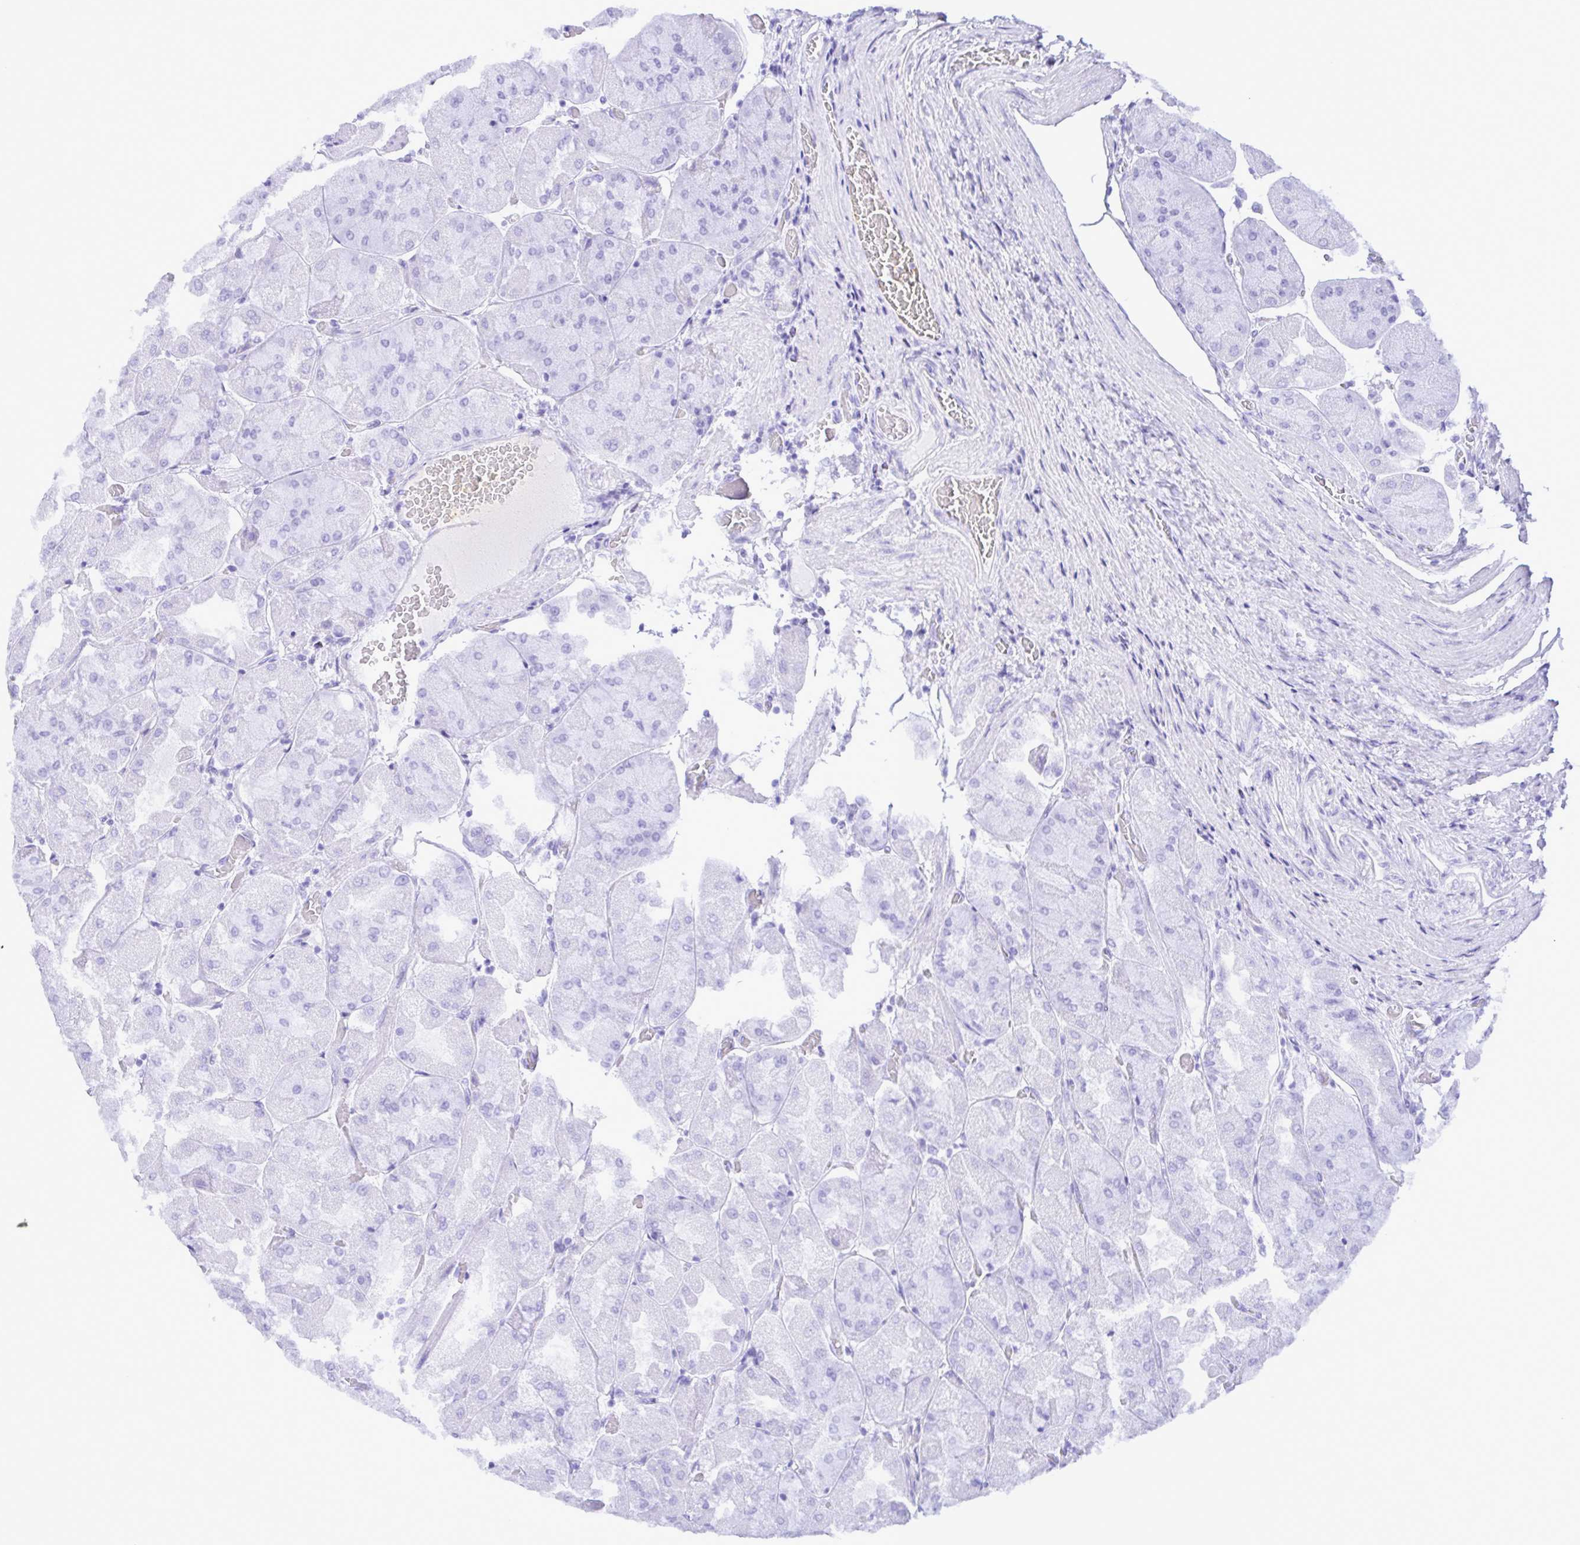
{"staining": {"intensity": "weak", "quantity": "<25%", "location": "cytoplasmic/membranous"}, "tissue": "stomach", "cell_type": "Glandular cells", "image_type": "normal", "snomed": [{"axis": "morphology", "description": "Normal tissue, NOS"}, {"axis": "topography", "description": "Stomach"}], "caption": "The micrograph exhibits no staining of glandular cells in normal stomach. The staining was performed using DAB to visualize the protein expression in brown, while the nuclei were stained in blue with hematoxylin (Magnification: 20x).", "gene": "FLT1", "patient": {"sex": "female", "age": 61}}